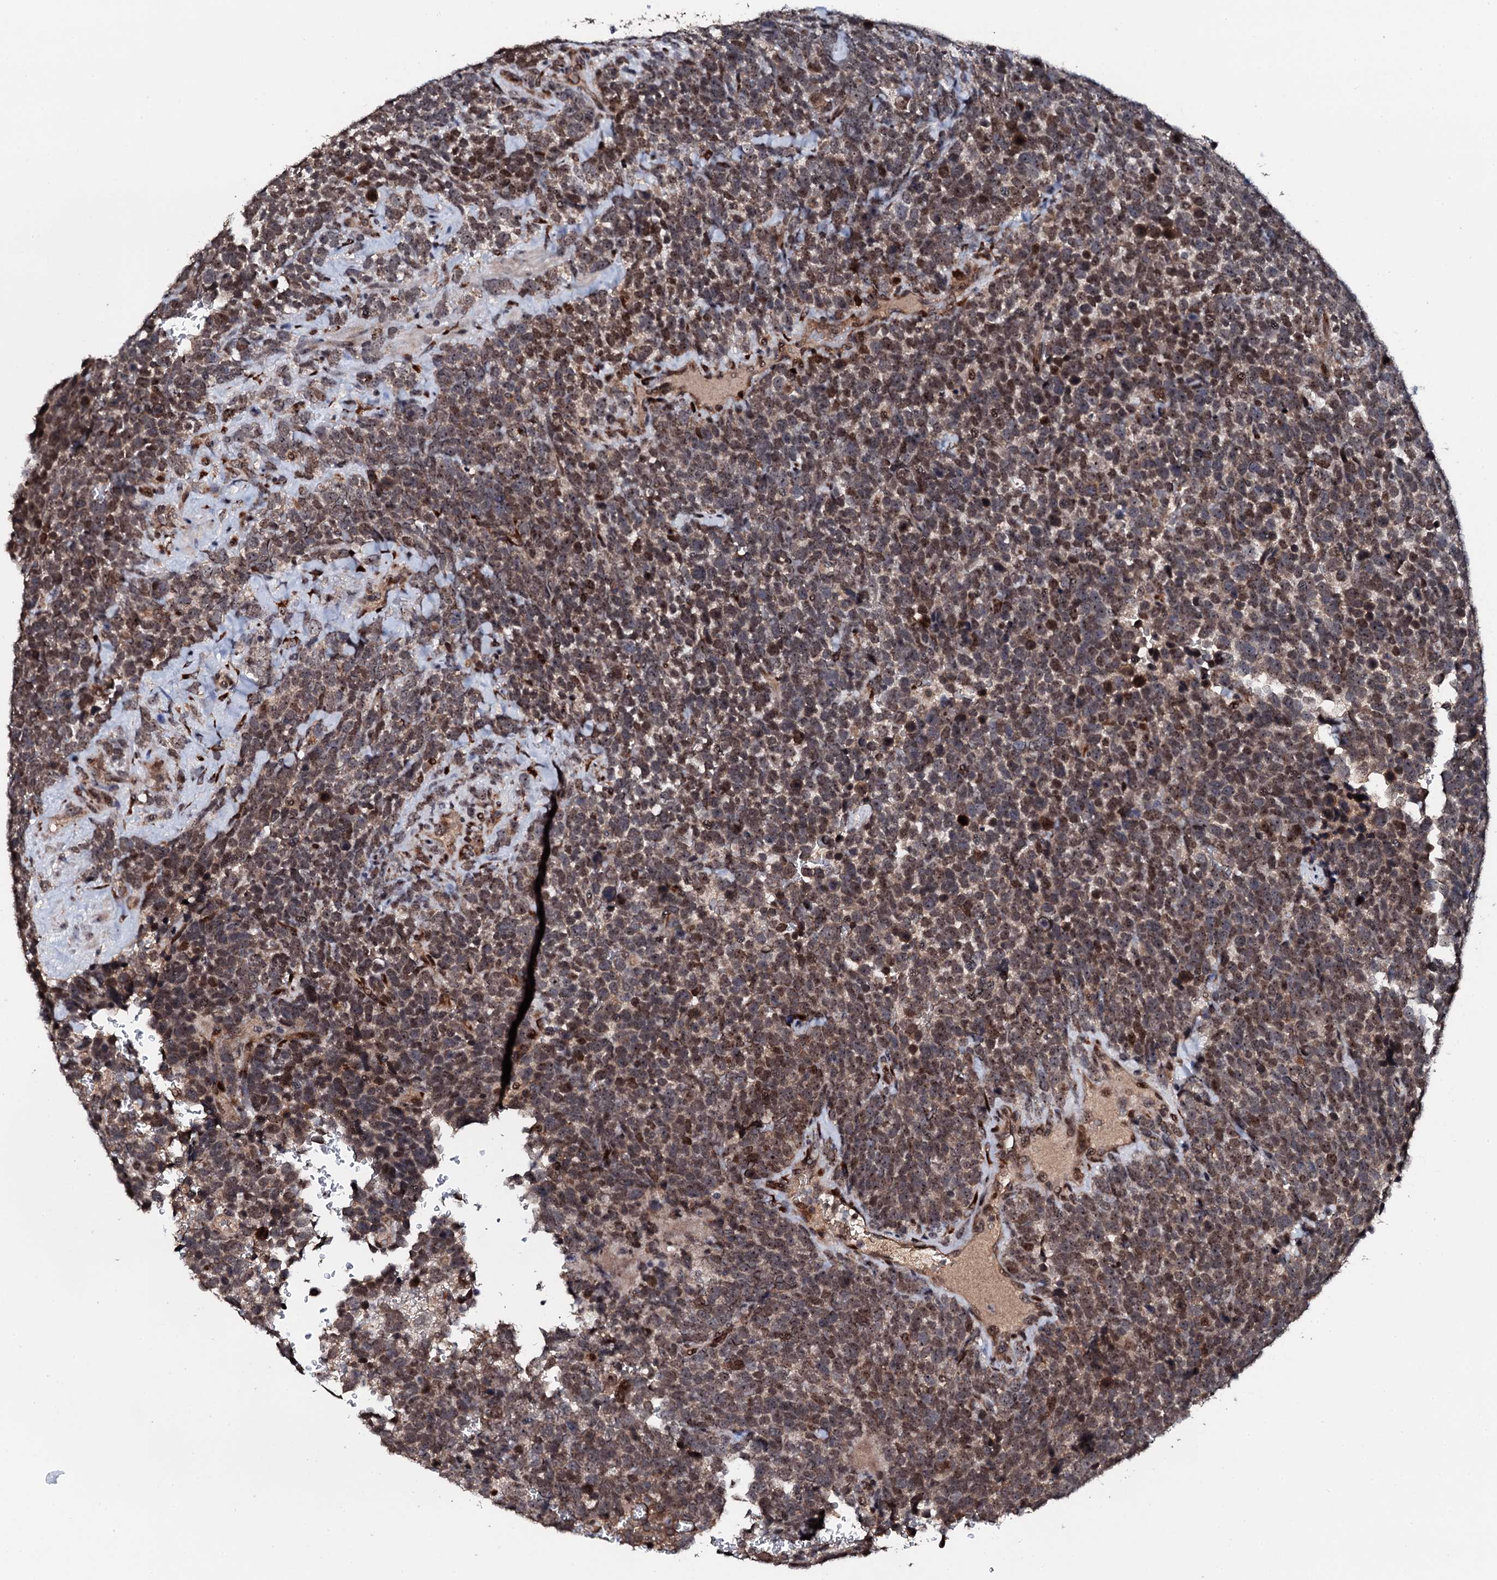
{"staining": {"intensity": "moderate", "quantity": "<25%", "location": "nuclear"}, "tissue": "urothelial cancer", "cell_type": "Tumor cells", "image_type": "cancer", "snomed": [{"axis": "morphology", "description": "Urothelial carcinoma, High grade"}, {"axis": "topography", "description": "Urinary bladder"}], "caption": "A photomicrograph of high-grade urothelial carcinoma stained for a protein demonstrates moderate nuclear brown staining in tumor cells.", "gene": "FAM111A", "patient": {"sex": "female", "age": 82}}